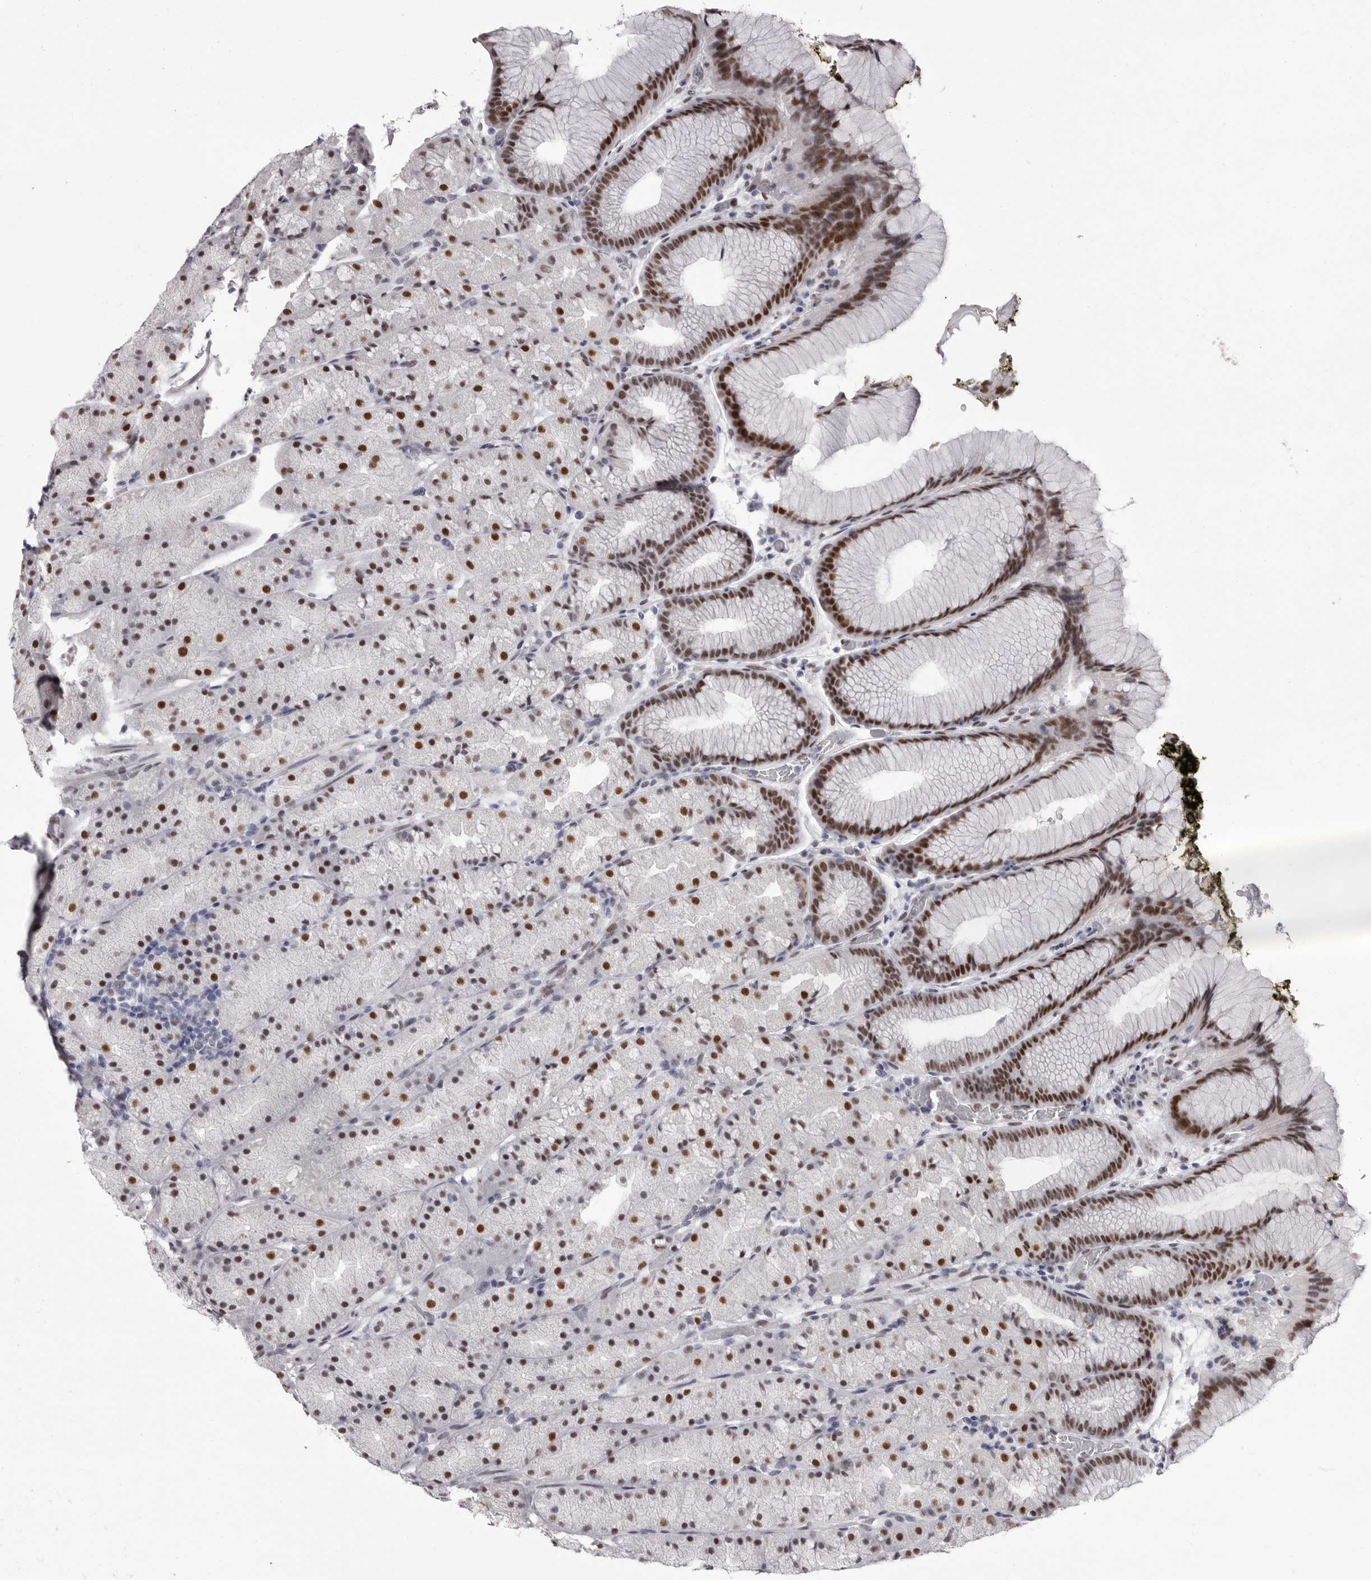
{"staining": {"intensity": "strong", "quantity": "25%-75%", "location": "nuclear"}, "tissue": "stomach", "cell_type": "Glandular cells", "image_type": "normal", "snomed": [{"axis": "morphology", "description": "Normal tissue, NOS"}, {"axis": "topography", "description": "Stomach, upper"}, {"axis": "topography", "description": "Stomach"}], "caption": "Glandular cells exhibit strong nuclear positivity in approximately 25%-75% of cells in unremarkable stomach. Nuclei are stained in blue.", "gene": "ZNF326", "patient": {"sex": "male", "age": 48}}